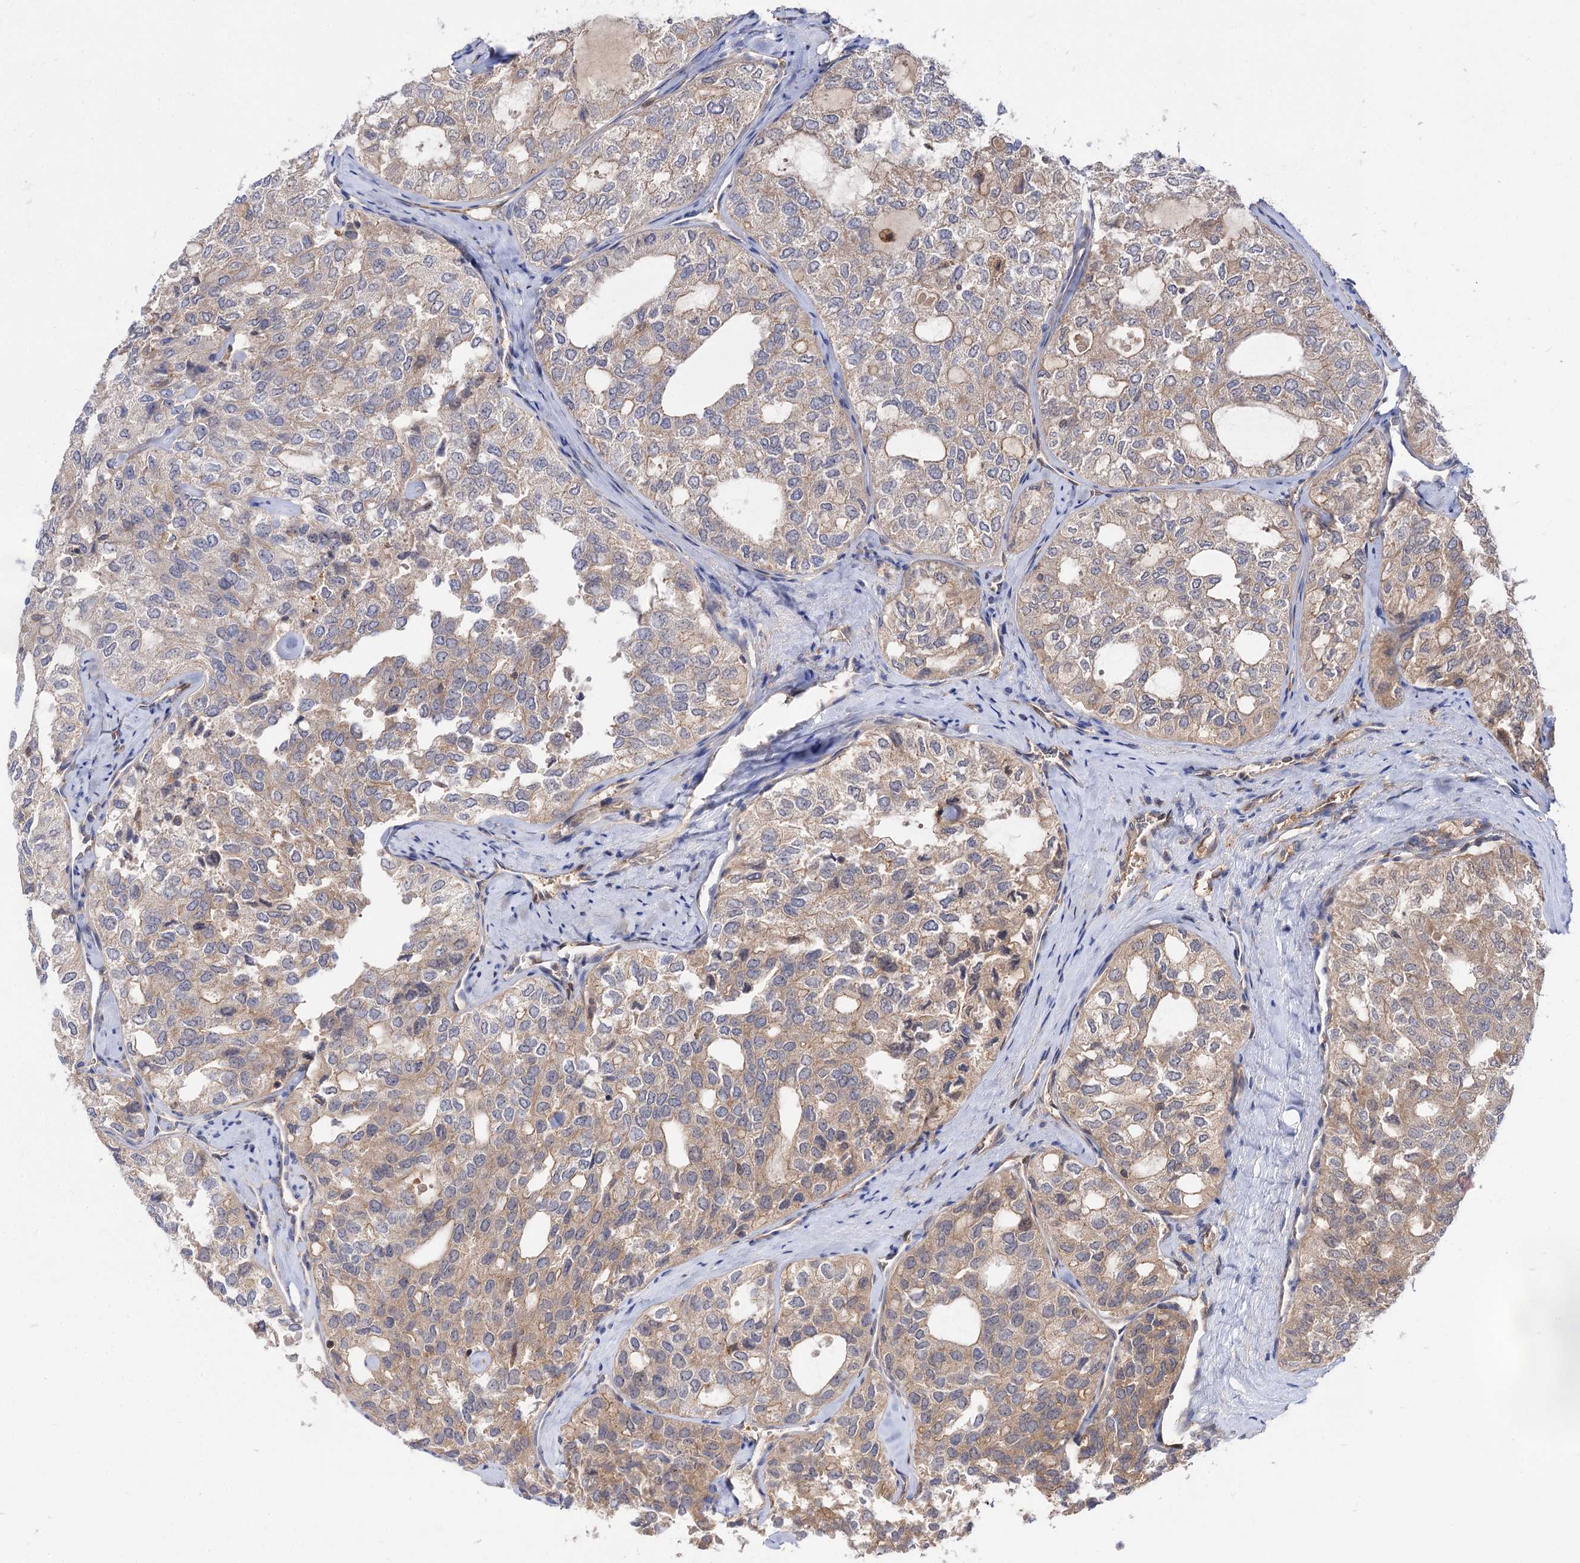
{"staining": {"intensity": "weak", "quantity": "25%-75%", "location": "cytoplasmic/membranous"}, "tissue": "thyroid cancer", "cell_type": "Tumor cells", "image_type": "cancer", "snomed": [{"axis": "morphology", "description": "Follicular adenoma carcinoma, NOS"}, {"axis": "topography", "description": "Thyroid gland"}], "caption": "Thyroid cancer (follicular adenoma carcinoma) tissue reveals weak cytoplasmic/membranous staining in approximately 25%-75% of tumor cells, visualized by immunohistochemistry.", "gene": "PATL1", "patient": {"sex": "male", "age": 75}}